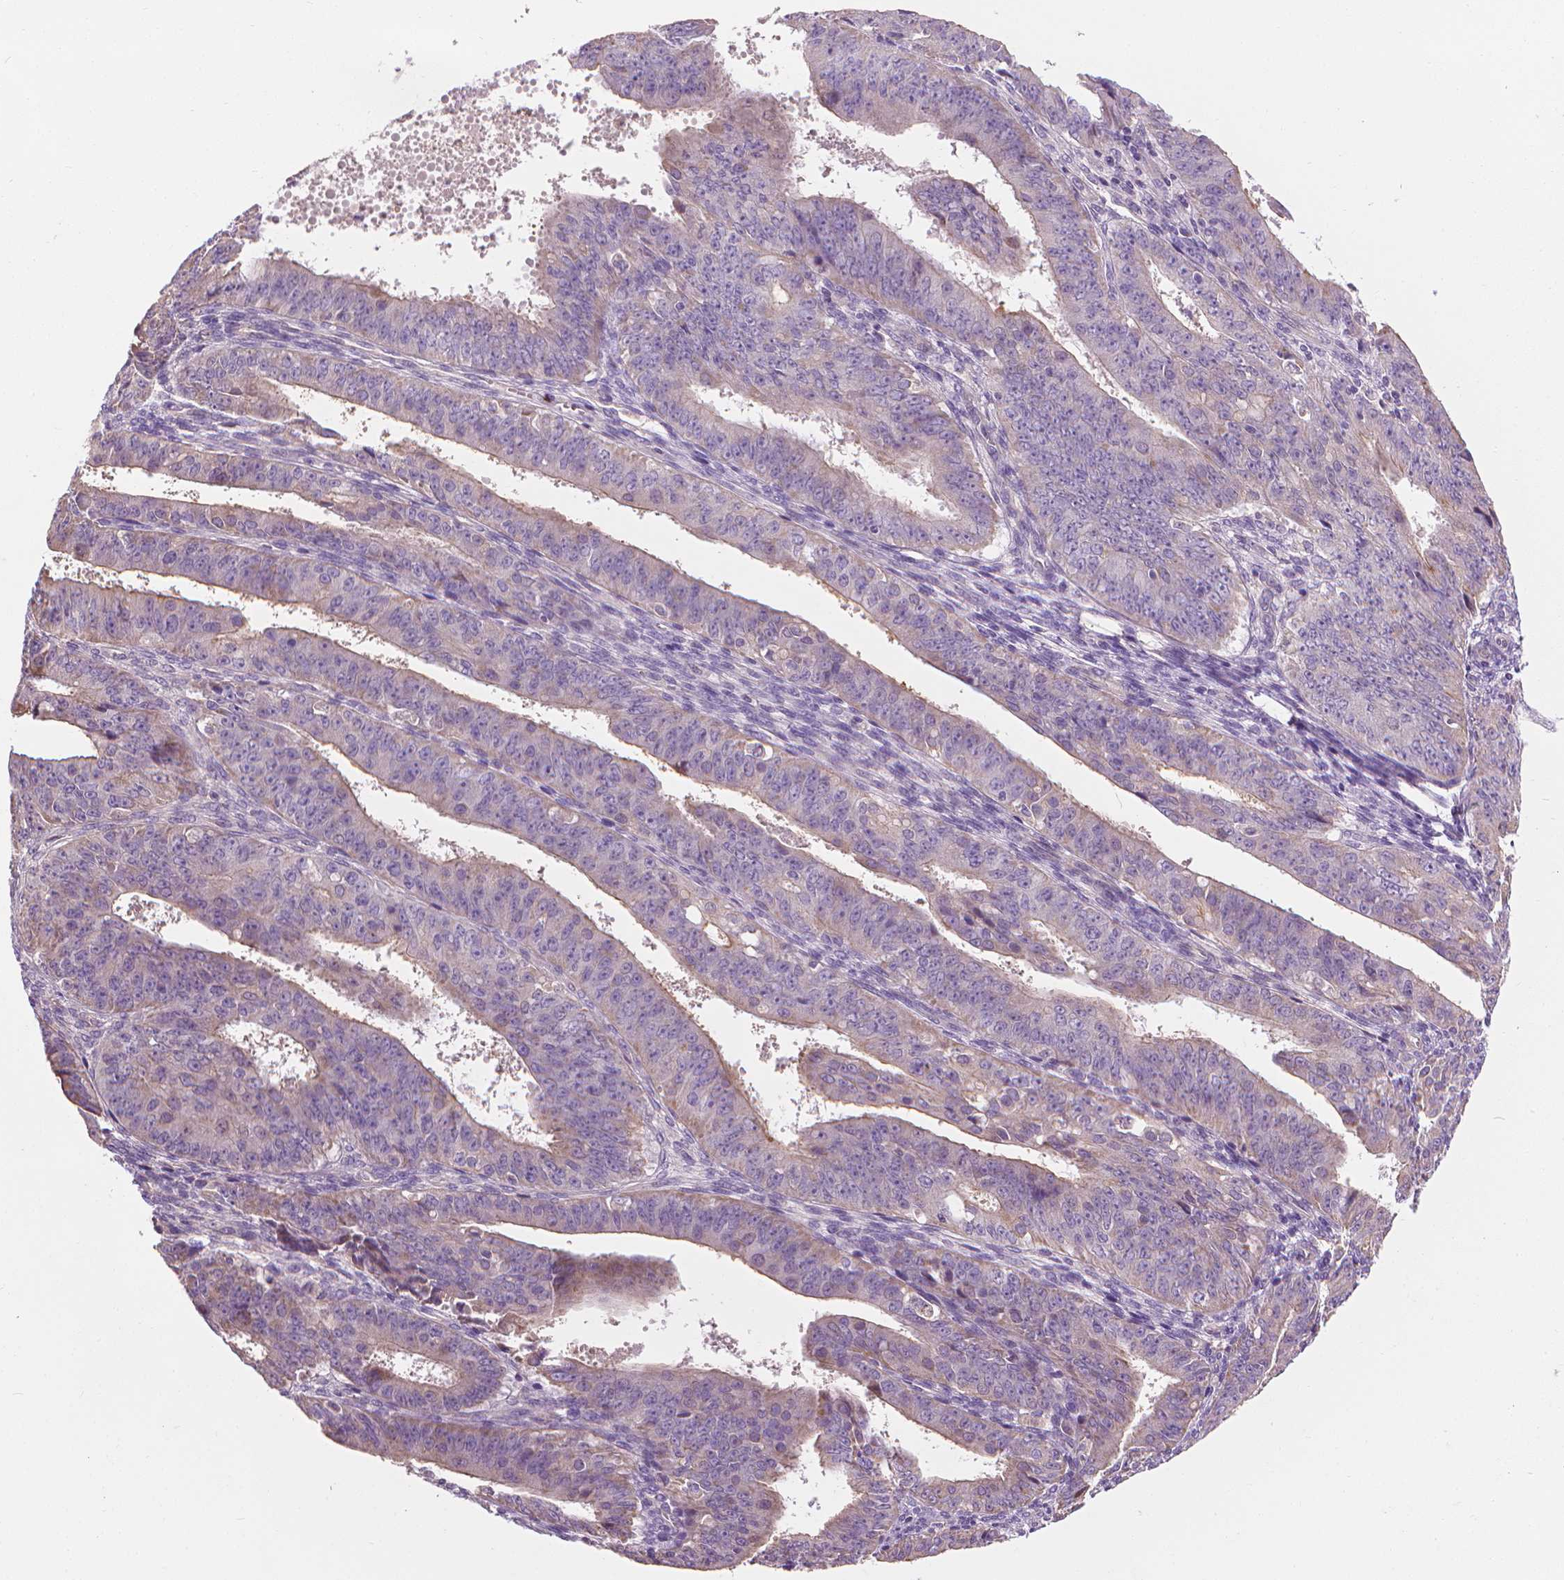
{"staining": {"intensity": "weak", "quantity": "<25%", "location": "cytoplasmic/membranous"}, "tissue": "ovarian cancer", "cell_type": "Tumor cells", "image_type": "cancer", "snomed": [{"axis": "morphology", "description": "Carcinoma, endometroid"}, {"axis": "topography", "description": "Ovary"}], "caption": "Immunohistochemistry image of ovarian cancer (endometroid carcinoma) stained for a protein (brown), which exhibits no staining in tumor cells. Brightfield microscopy of immunohistochemistry (IHC) stained with DAB (brown) and hematoxylin (blue), captured at high magnification.", "gene": "RIIAD1", "patient": {"sex": "female", "age": 42}}